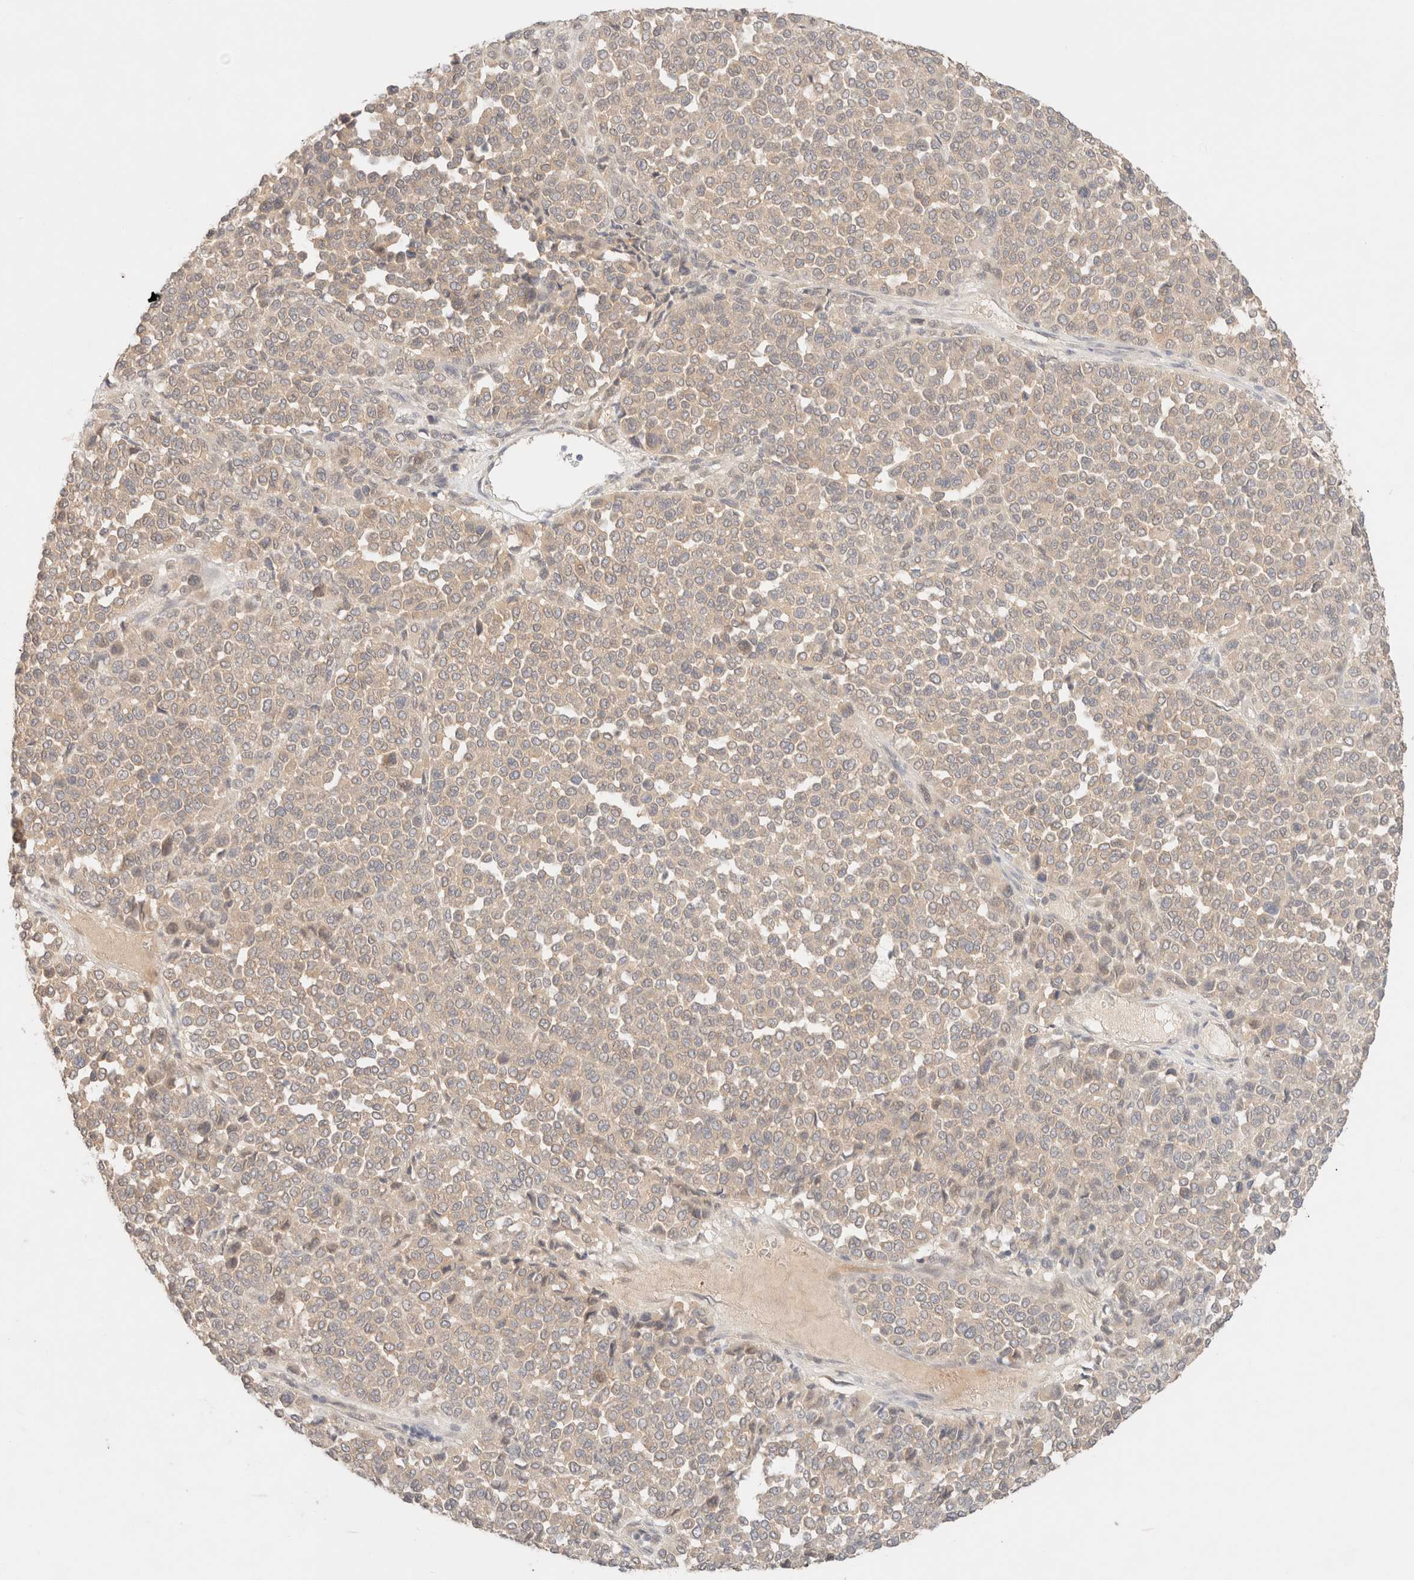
{"staining": {"intensity": "negative", "quantity": "none", "location": "none"}, "tissue": "melanoma", "cell_type": "Tumor cells", "image_type": "cancer", "snomed": [{"axis": "morphology", "description": "Malignant melanoma, Metastatic site"}, {"axis": "topography", "description": "Pancreas"}], "caption": "Protein analysis of malignant melanoma (metastatic site) shows no significant staining in tumor cells.", "gene": "SARM1", "patient": {"sex": "female", "age": 30}}